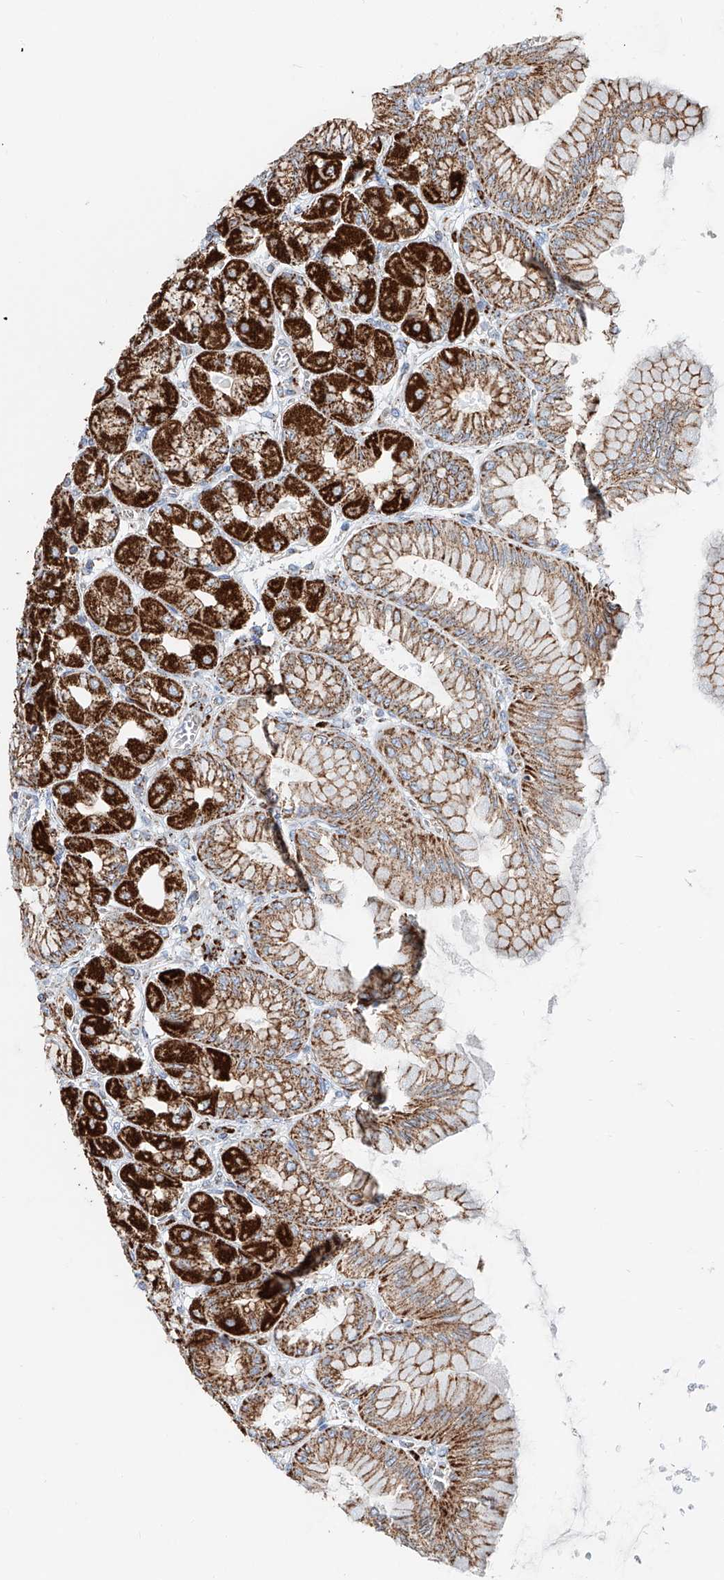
{"staining": {"intensity": "strong", "quantity": ">75%", "location": "cytoplasmic/membranous"}, "tissue": "stomach", "cell_type": "Glandular cells", "image_type": "normal", "snomed": [{"axis": "morphology", "description": "Normal tissue, NOS"}, {"axis": "topography", "description": "Stomach, upper"}], "caption": "Protein analysis of unremarkable stomach demonstrates strong cytoplasmic/membranous positivity in approximately >75% of glandular cells. (Brightfield microscopy of DAB IHC at high magnification).", "gene": "CARD10", "patient": {"sex": "female", "age": 56}}